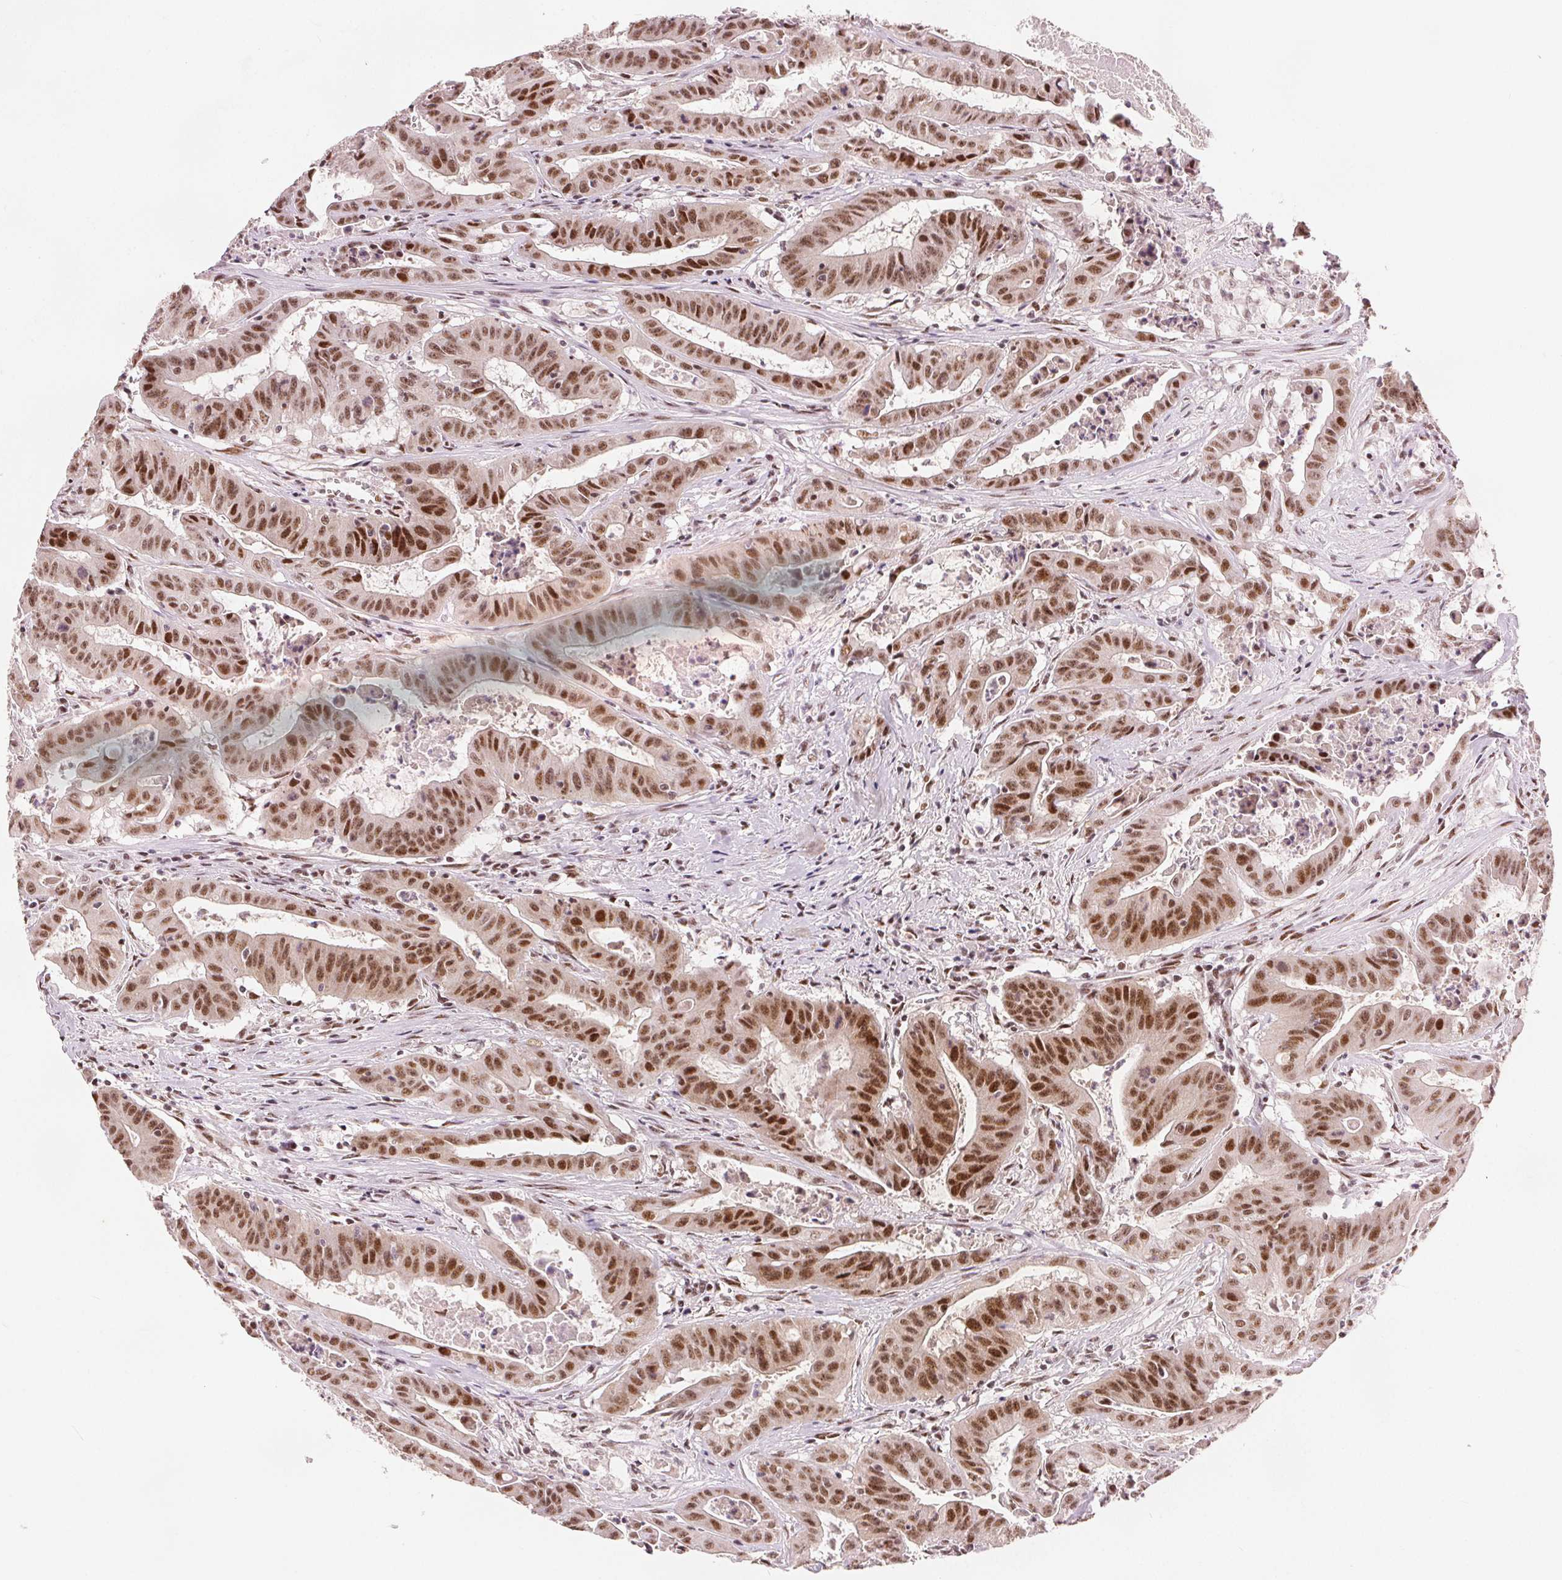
{"staining": {"intensity": "moderate", "quantity": ">75%", "location": "nuclear"}, "tissue": "colorectal cancer", "cell_type": "Tumor cells", "image_type": "cancer", "snomed": [{"axis": "morphology", "description": "Adenocarcinoma, NOS"}, {"axis": "topography", "description": "Colon"}], "caption": "Immunohistochemical staining of human colorectal cancer (adenocarcinoma) reveals moderate nuclear protein expression in about >75% of tumor cells.", "gene": "ZNF703", "patient": {"sex": "male", "age": 33}}